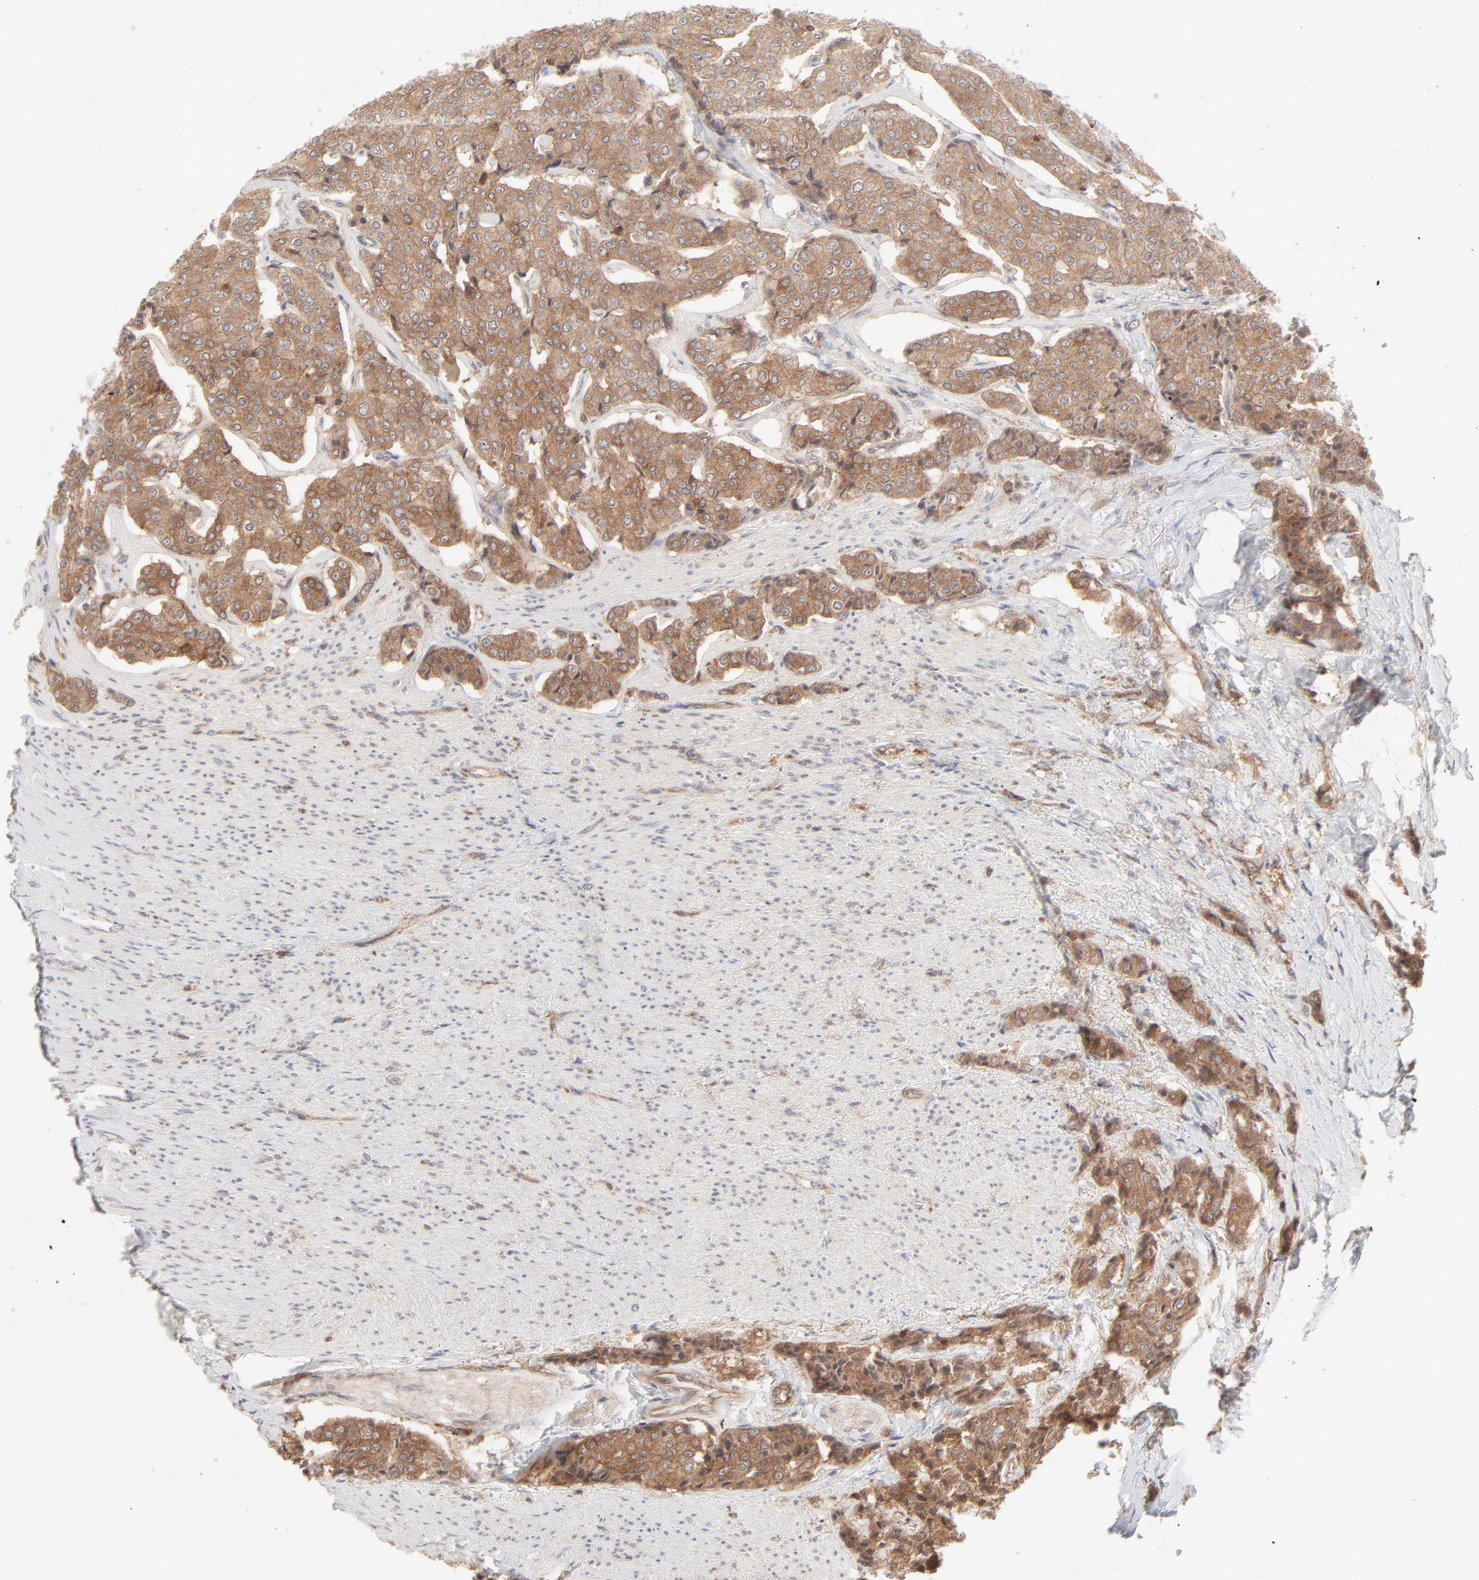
{"staining": {"intensity": "strong", "quantity": ">75%", "location": "cytoplasmic/membranous"}, "tissue": "carcinoid", "cell_type": "Tumor cells", "image_type": "cancer", "snomed": [{"axis": "morphology", "description": "Carcinoid, malignant, NOS"}, {"axis": "topography", "description": "Colon"}], "caption": "There is high levels of strong cytoplasmic/membranous expression in tumor cells of carcinoid, as demonstrated by immunohistochemical staining (brown color).", "gene": "RAB5C", "patient": {"sex": "female", "age": 61}}